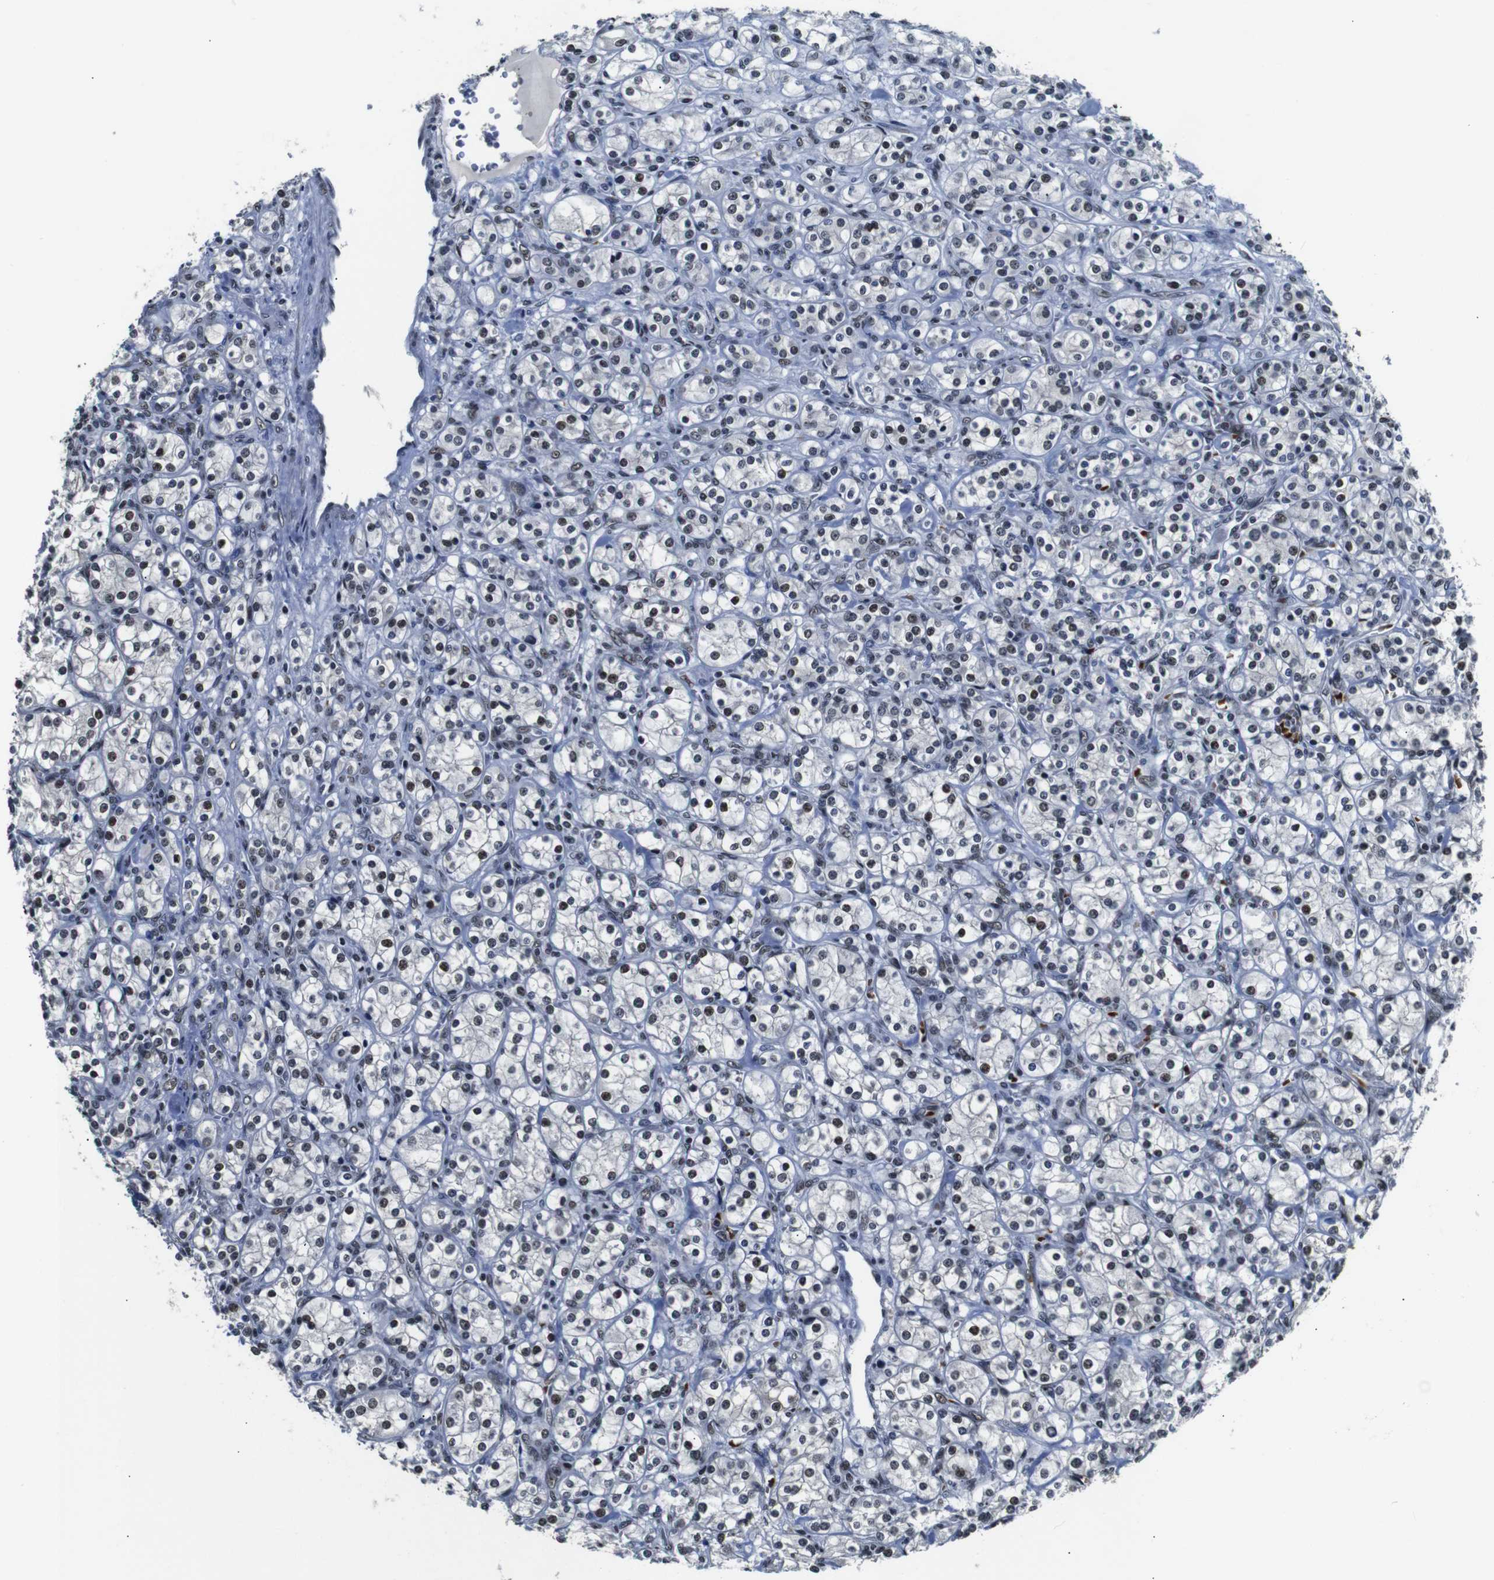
{"staining": {"intensity": "weak", "quantity": "25%-75%", "location": "nuclear"}, "tissue": "renal cancer", "cell_type": "Tumor cells", "image_type": "cancer", "snomed": [{"axis": "morphology", "description": "Adenocarcinoma, NOS"}, {"axis": "topography", "description": "Kidney"}], "caption": "About 25%-75% of tumor cells in renal cancer demonstrate weak nuclear protein expression as visualized by brown immunohistochemical staining.", "gene": "ILDR2", "patient": {"sex": "male", "age": 77}}